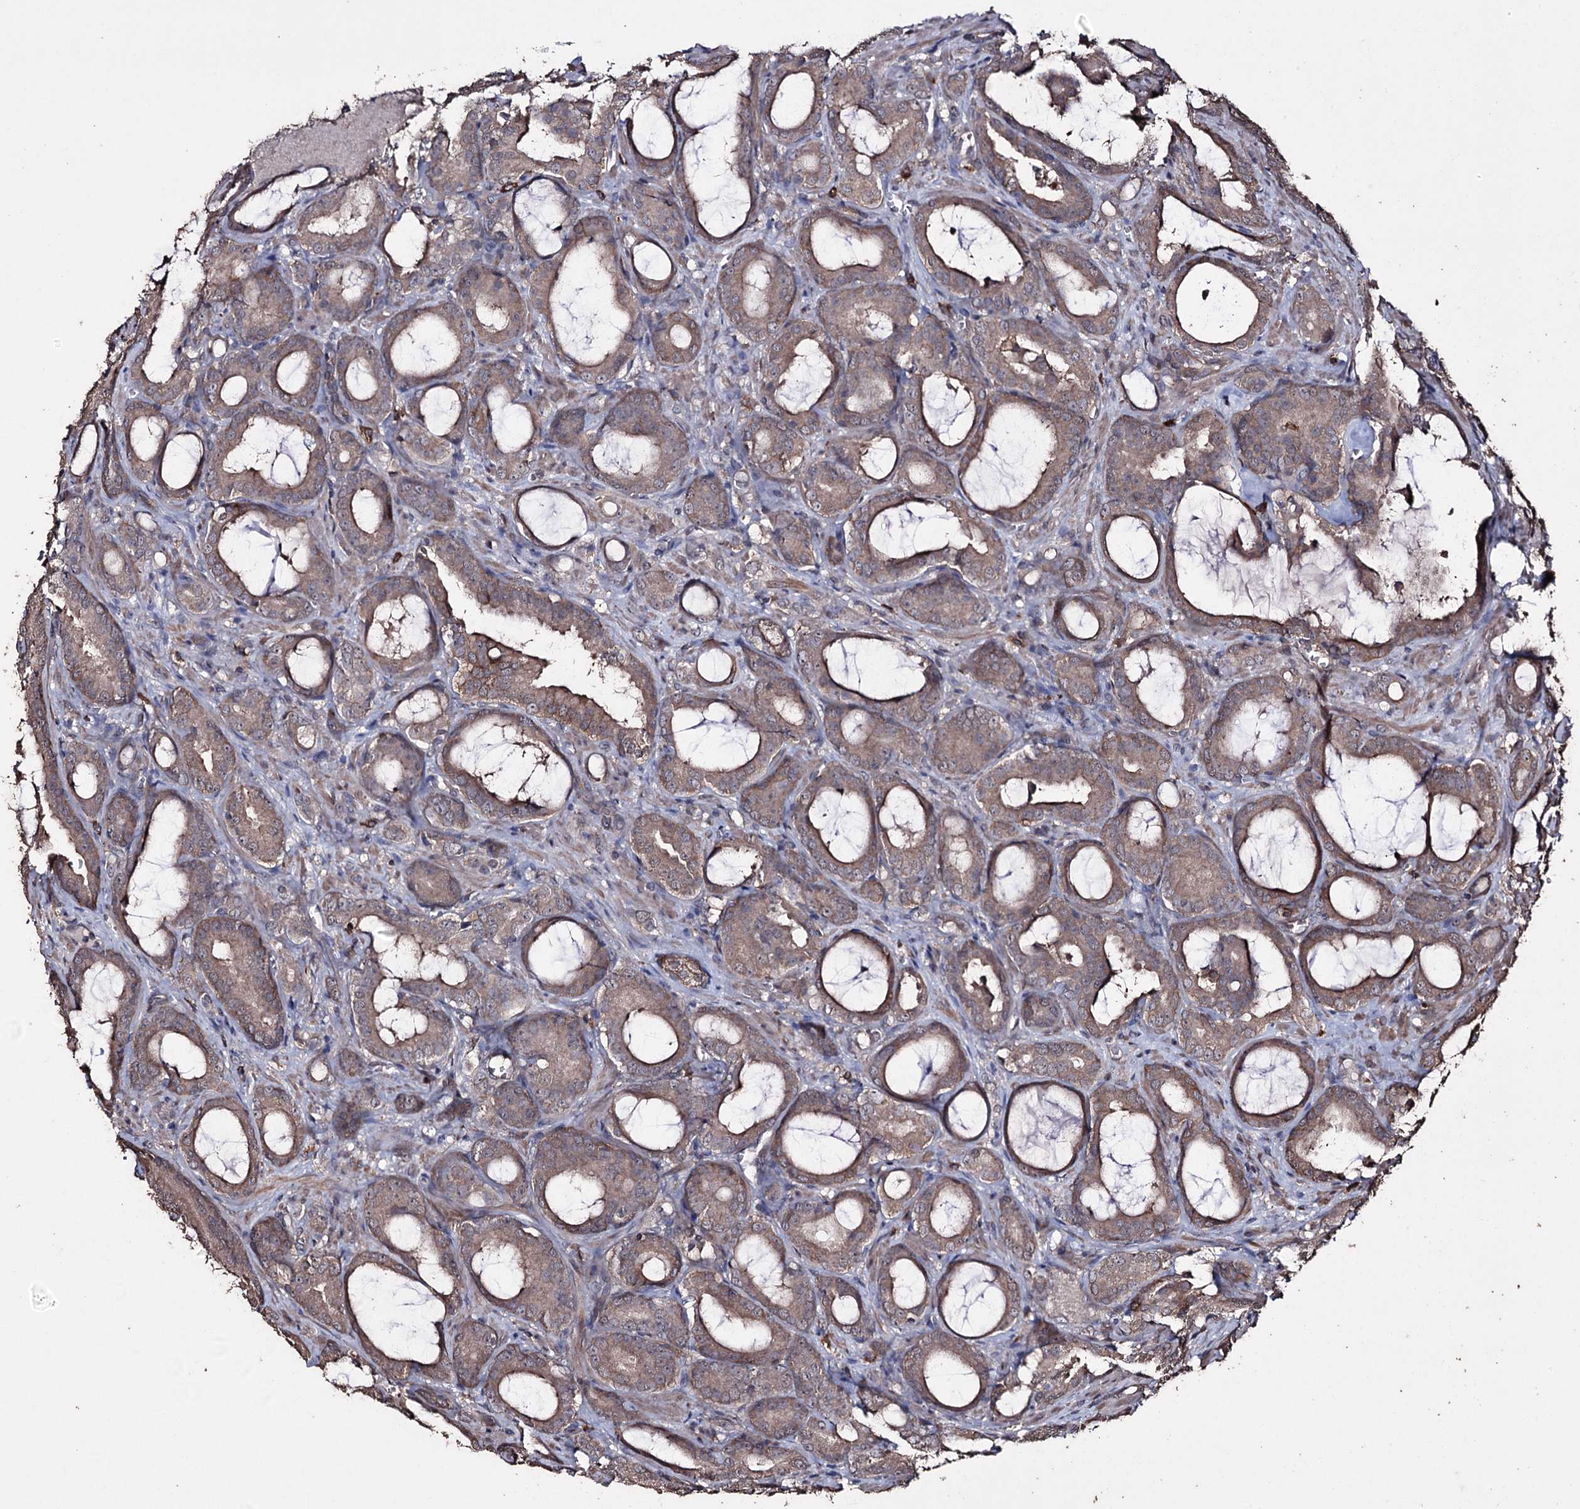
{"staining": {"intensity": "weak", "quantity": ">75%", "location": "cytoplasmic/membranous"}, "tissue": "prostate cancer", "cell_type": "Tumor cells", "image_type": "cancer", "snomed": [{"axis": "morphology", "description": "Adenocarcinoma, High grade"}, {"axis": "topography", "description": "Prostate"}], "caption": "IHC micrograph of human prostate high-grade adenocarcinoma stained for a protein (brown), which demonstrates low levels of weak cytoplasmic/membranous positivity in about >75% of tumor cells.", "gene": "ZNF662", "patient": {"sex": "male", "age": 72}}